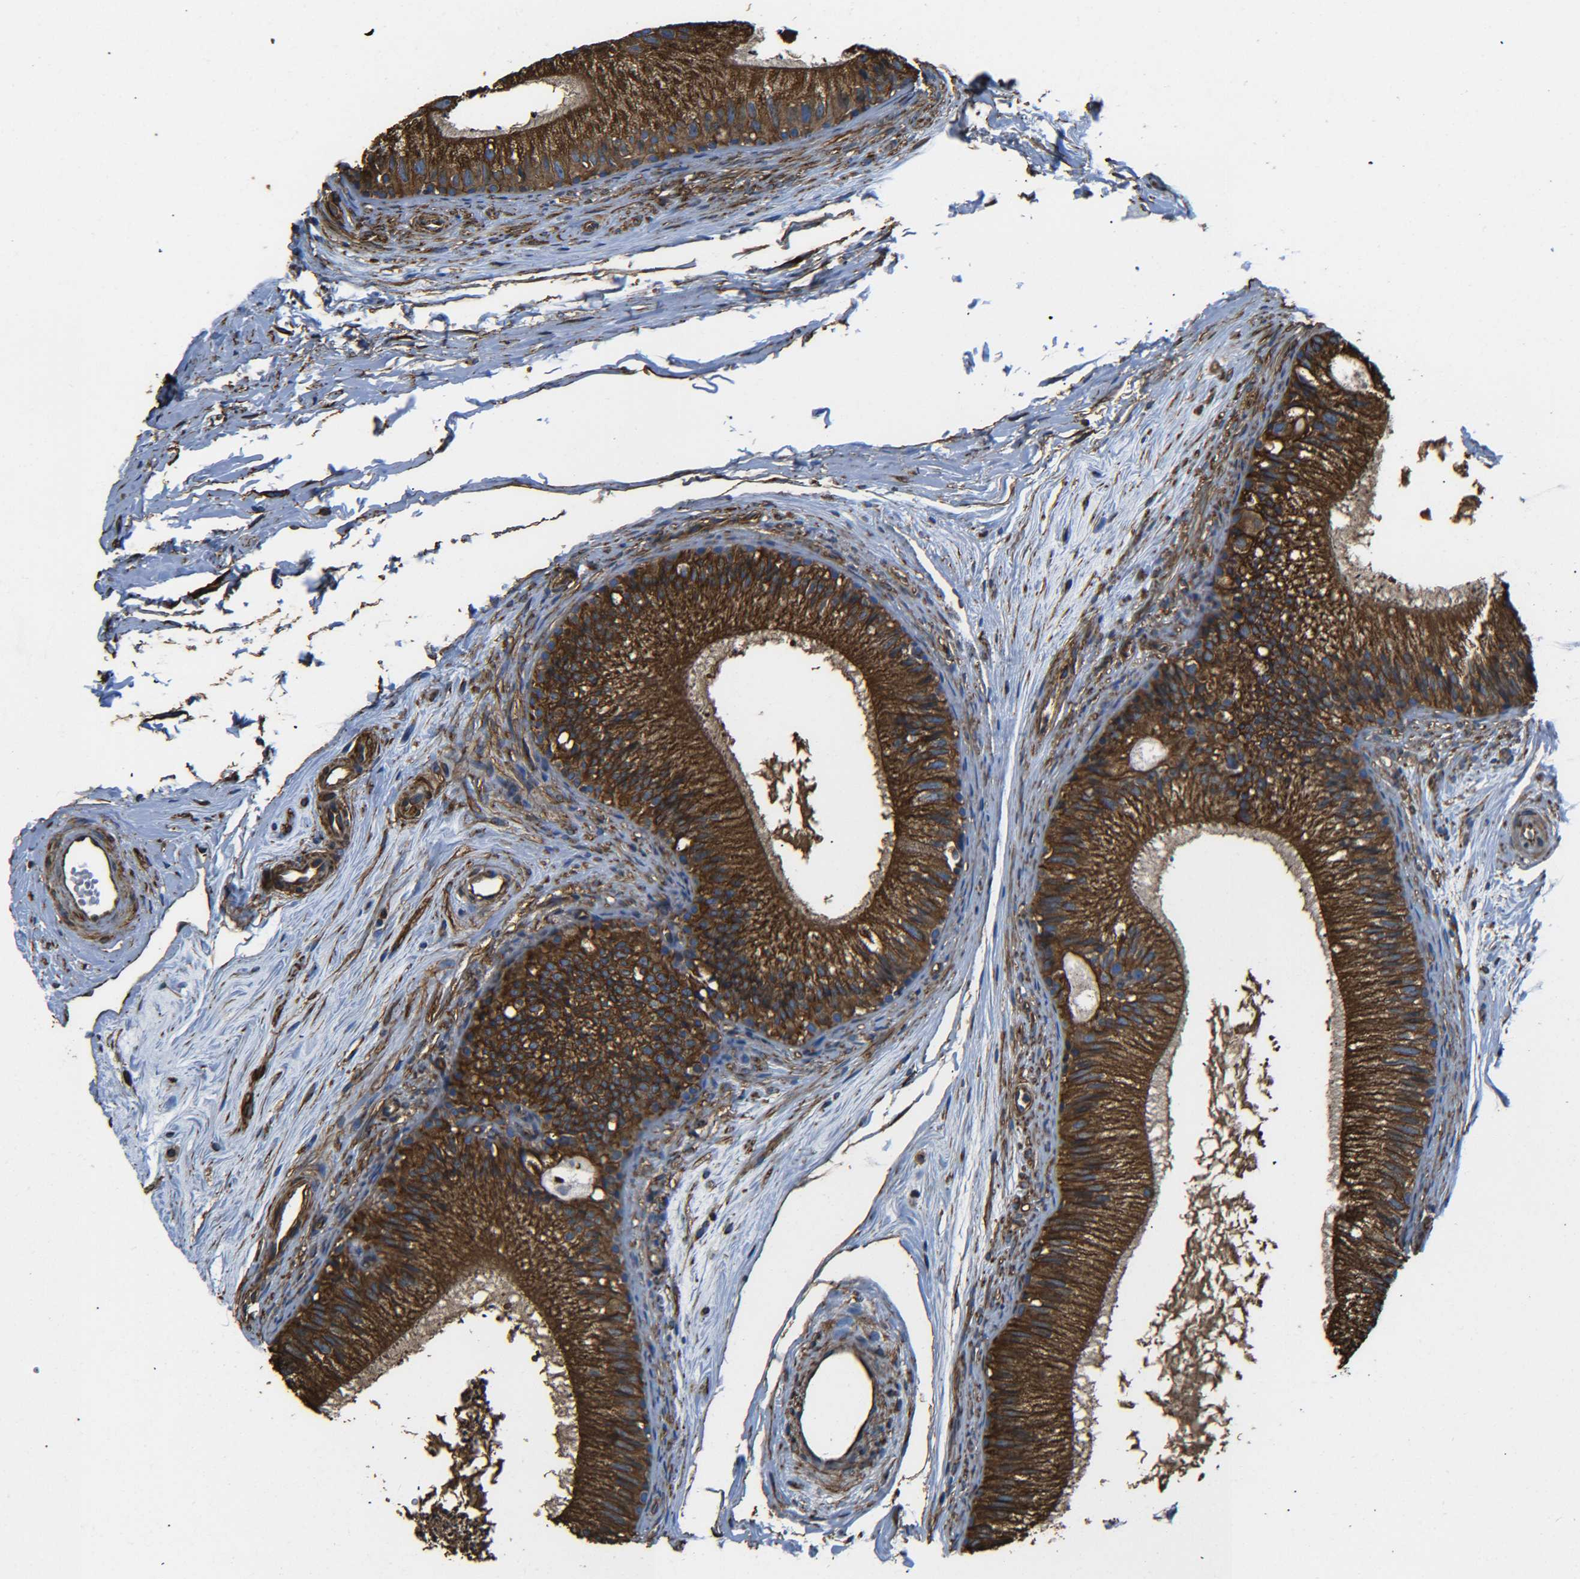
{"staining": {"intensity": "strong", "quantity": ">75%", "location": "cytoplasmic/membranous"}, "tissue": "epididymis", "cell_type": "Glandular cells", "image_type": "normal", "snomed": [{"axis": "morphology", "description": "Normal tissue, NOS"}, {"axis": "topography", "description": "Epididymis"}], "caption": "Unremarkable epididymis exhibits strong cytoplasmic/membranous expression in about >75% of glandular cells, visualized by immunohistochemistry. The staining was performed using DAB, with brown indicating positive protein expression. Nuclei are stained blue with hematoxylin.", "gene": "TUBB", "patient": {"sex": "male", "age": 56}}